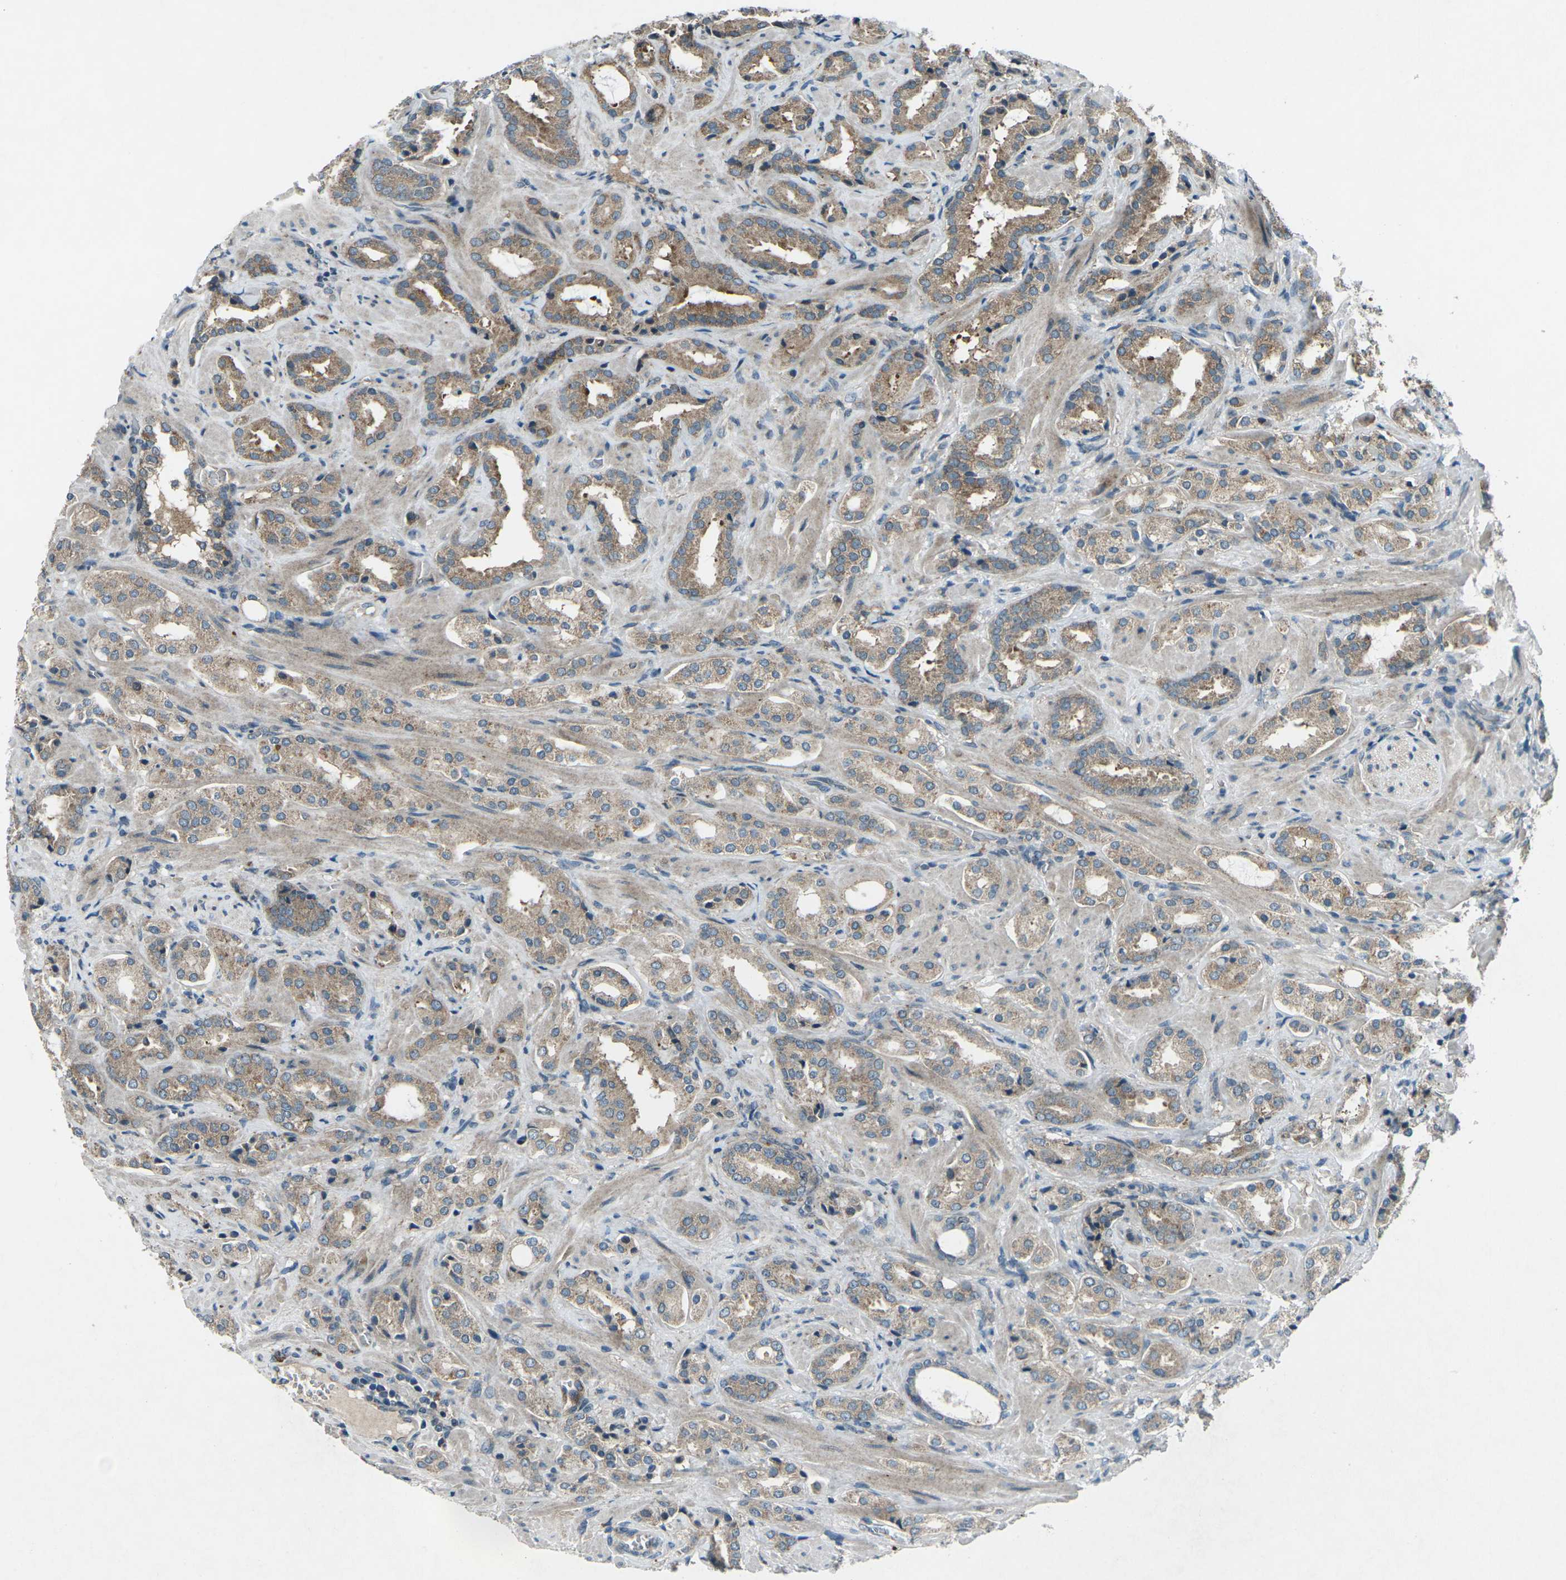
{"staining": {"intensity": "moderate", "quantity": ">75%", "location": "cytoplasmic/membranous"}, "tissue": "prostate cancer", "cell_type": "Tumor cells", "image_type": "cancer", "snomed": [{"axis": "morphology", "description": "Adenocarcinoma, High grade"}, {"axis": "topography", "description": "Prostate"}], "caption": "Protein staining displays moderate cytoplasmic/membranous expression in about >75% of tumor cells in high-grade adenocarcinoma (prostate). (DAB IHC with brightfield microscopy, high magnification).", "gene": "CDK16", "patient": {"sex": "male", "age": 64}}